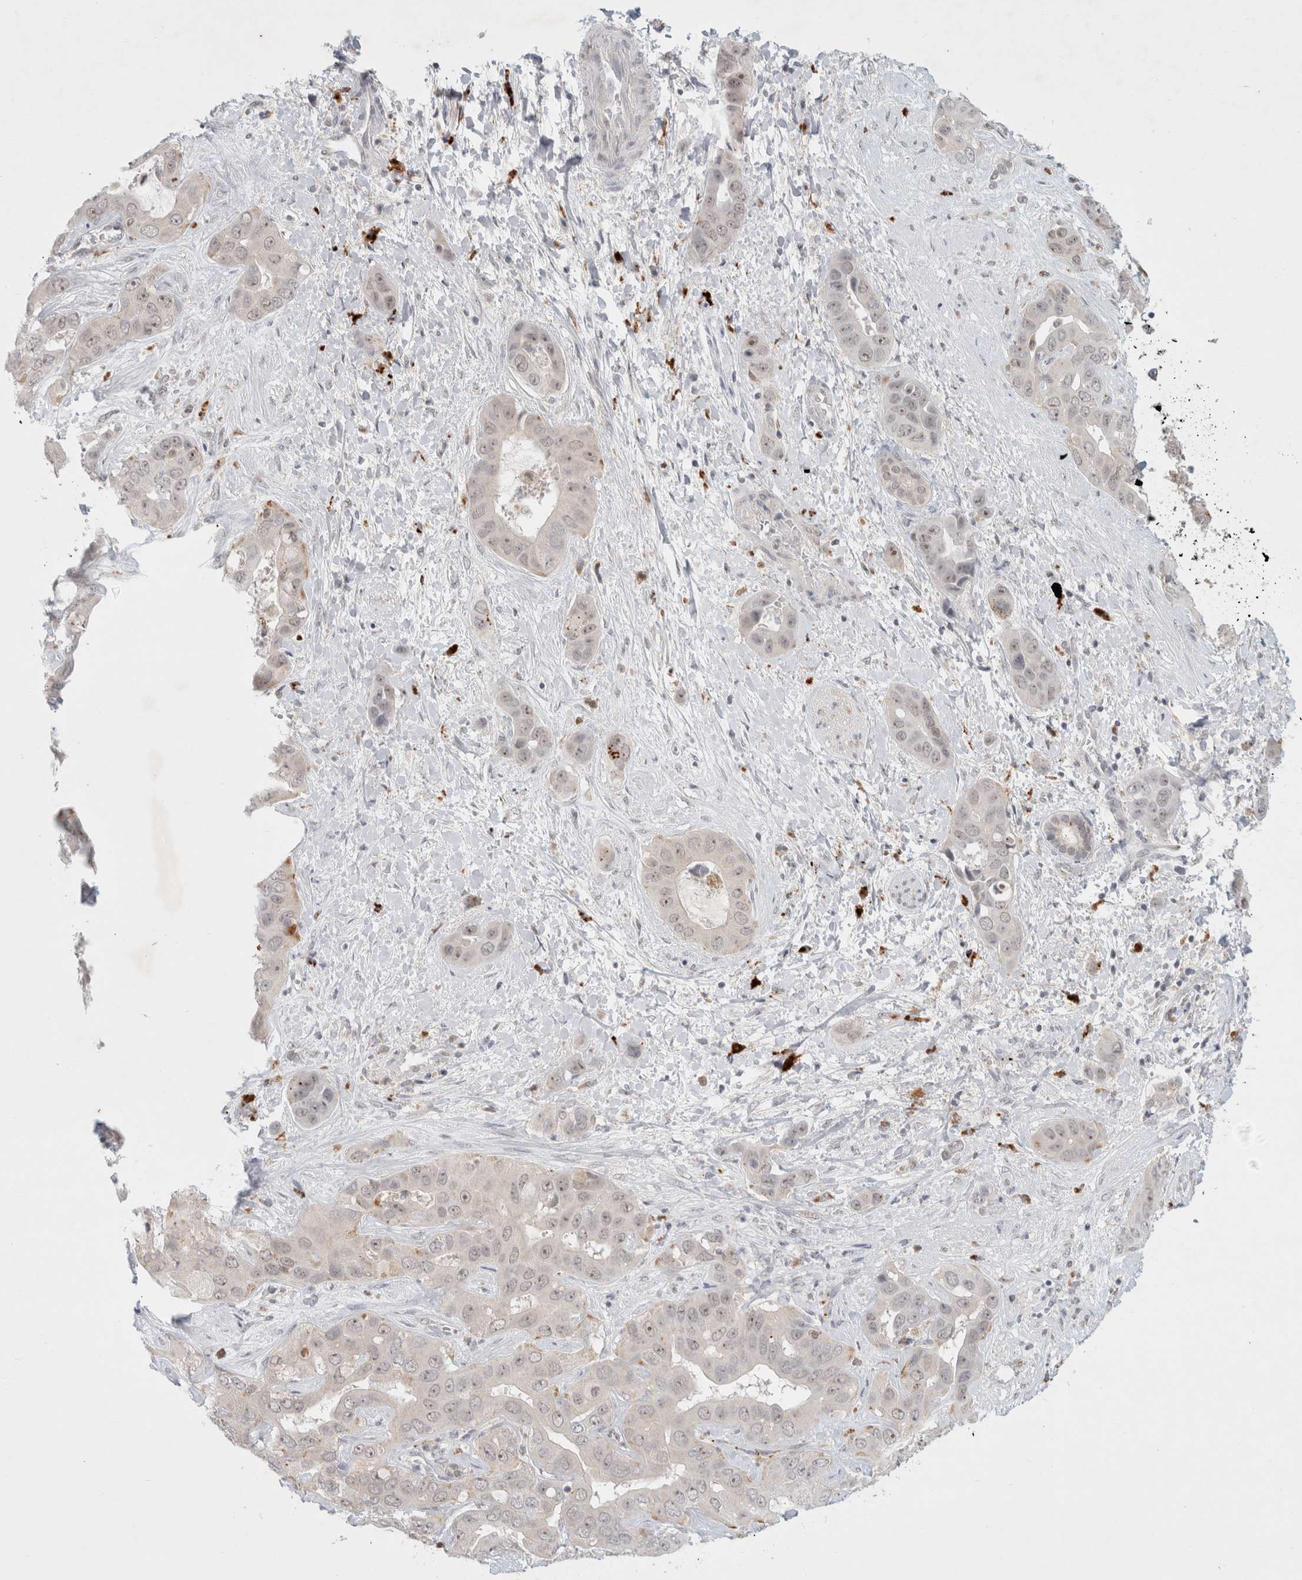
{"staining": {"intensity": "weak", "quantity": "<25%", "location": "nuclear"}, "tissue": "liver cancer", "cell_type": "Tumor cells", "image_type": "cancer", "snomed": [{"axis": "morphology", "description": "Cholangiocarcinoma"}, {"axis": "topography", "description": "Liver"}], "caption": "Tumor cells are negative for protein expression in human liver cancer.", "gene": "FBXO42", "patient": {"sex": "female", "age": 52}}